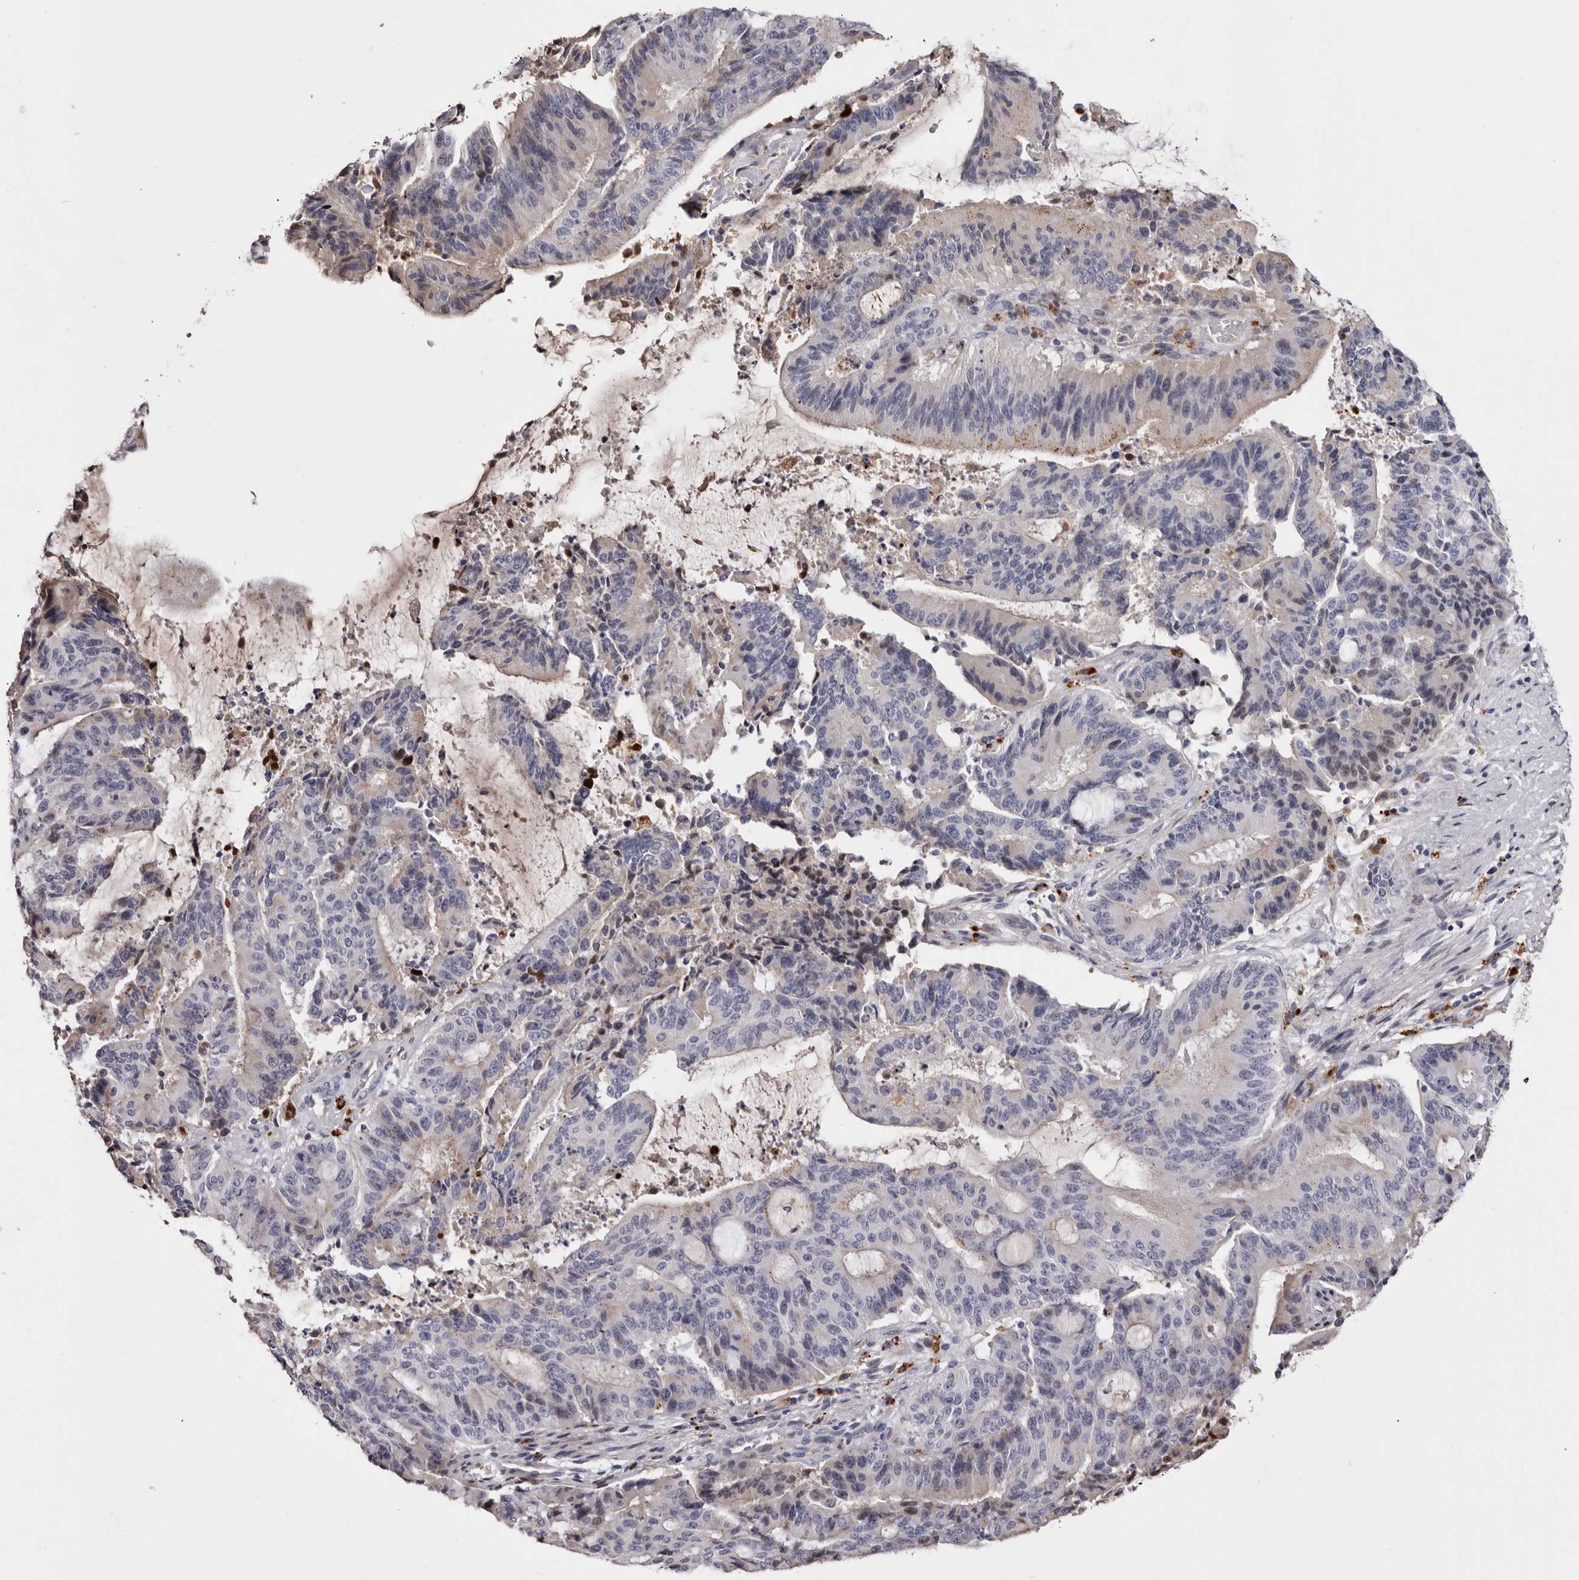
{"staining": {"intensity": "weak", "quantity": "<25%", "location": "cytoplasmic/membranous"}, "tissue": "liver cancer", "cell_type": "Tumor cells", "image_type": "cancer", "snomed": [{"axis": "morphology", "description": "Normal tissue, NOS"}, {"axis": "morphology", "description": "Cholangiocarcinoma"}, {"axis": "topography", "description": "Liver"}, {"axis": "topography", "description": "Peripheral nerve tissue"}], "caption": "Tumor cells show no significant positivity in cholangiocarcinoma (liver).", "gene": "KLHL38", "patient": {"sex": "female", "age": 73}}